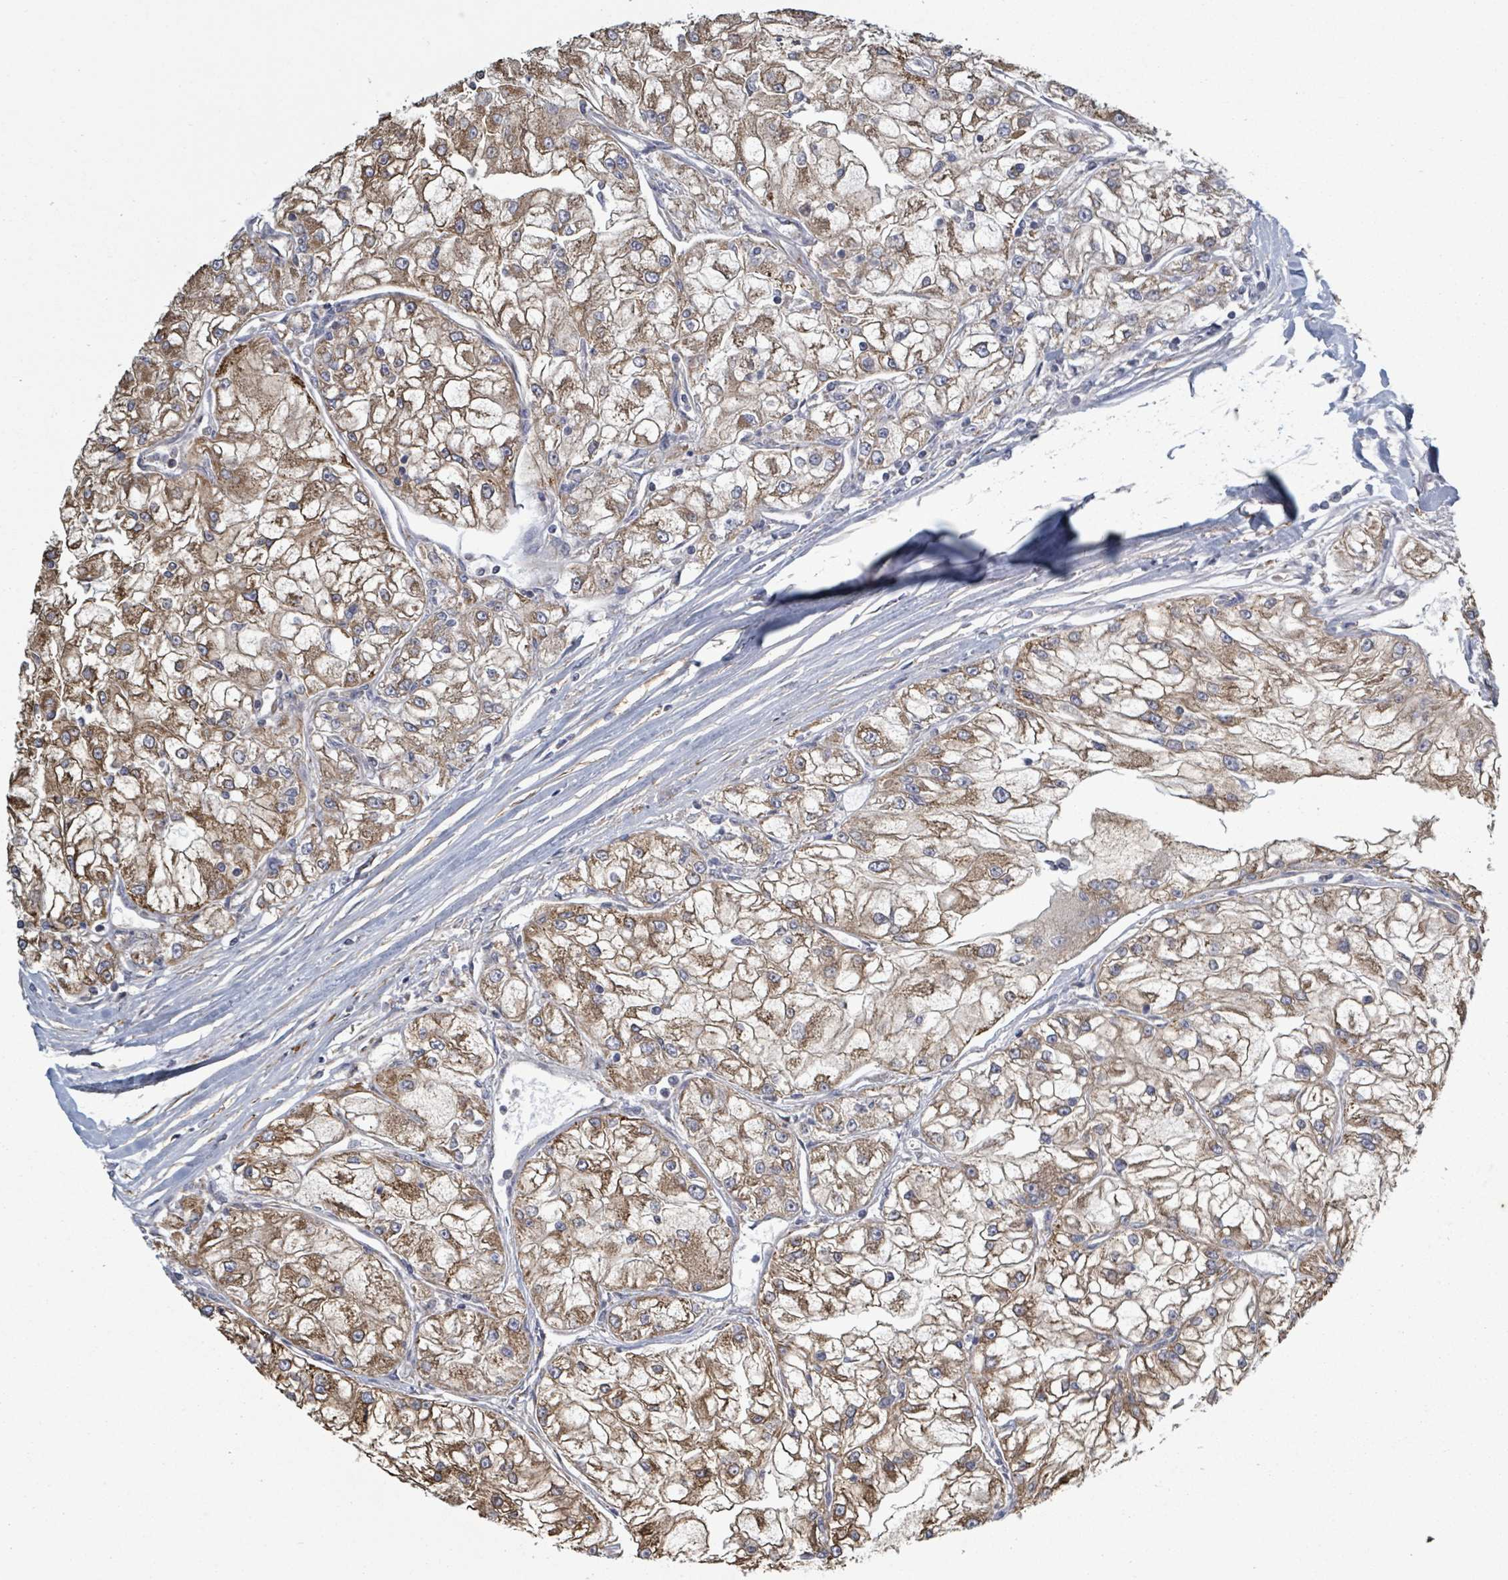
{"staining": {"intensity": "moderate", "quantity": ">75%", "location": "cytoplasmic/membranous"}, "tissue": "renal cancer", "cell_type": "Tumor cells", "image_type": "cancer", "snomed": [{"axis": "morphology", "description": "Adenocarcinoma, NOS"}, {"axis": "topography", "description": "Kidney"}], "caption": "Protein expression by IHC demonstrates moderate cytoplasmic/membranous positivity in about >75% of tumor cells in renal cancer.", "gene": "ADCK1", "patient": {"sex": "female", "age": 72}}